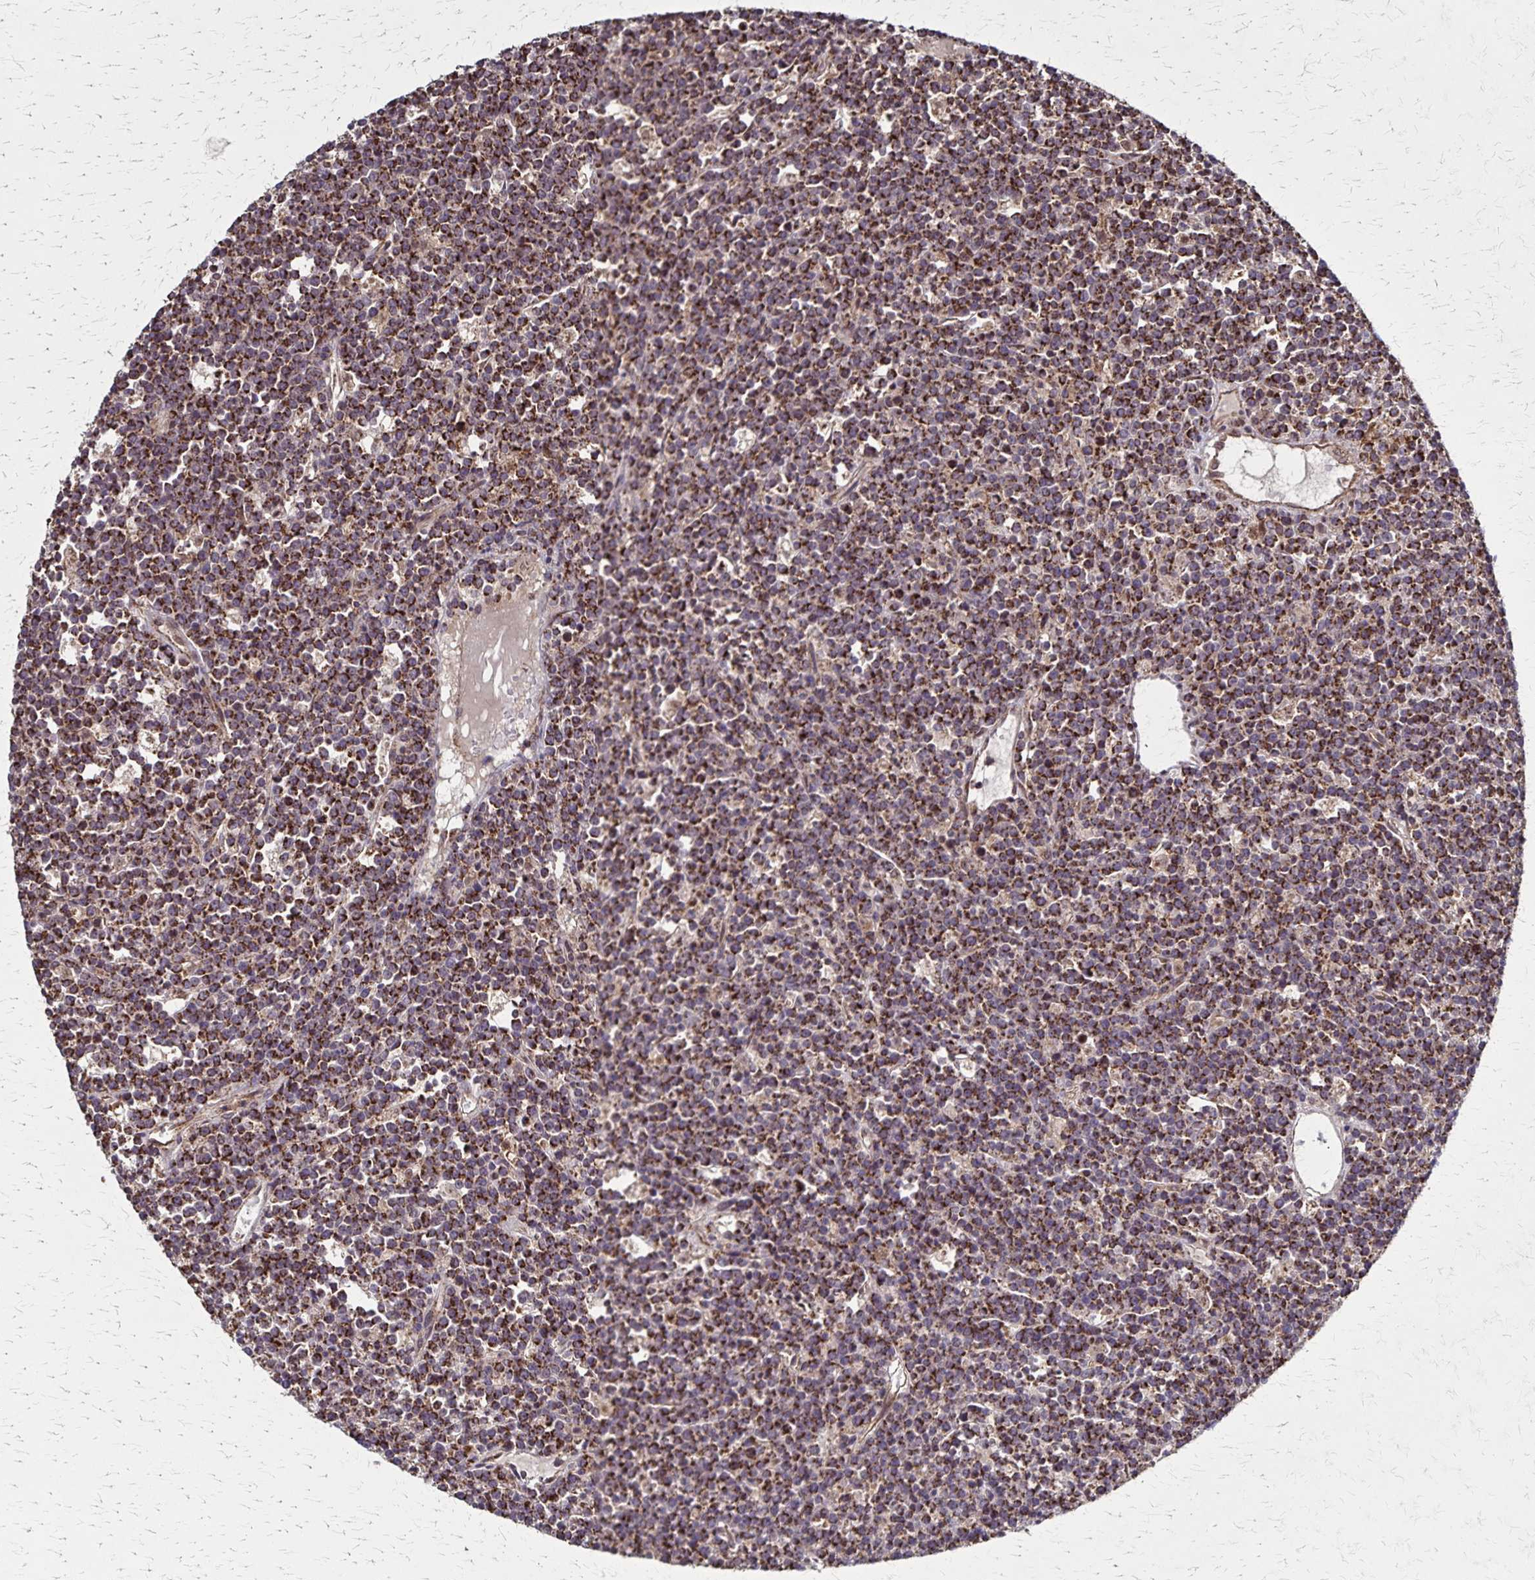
{"staining": {"intensity": "moderate", "quantity": ">75%", "location": "cytoplasmic/membranous"}, "tissue": "lymphoma", "cell_type": "Tumor cells", "image_type": "cancer", "snomed": [{"axis": "morphology", "description": "Malignant lymphoma, non-Hodgkin's type, High grade"}, {"axis": "topography", "description": "Ovary"}], "caption": "The image exhibits staining of lymphoma, revealing moderate cytoplasmic/membranous protein expression (brown color) within tumor cells. Ihc stains the protein in brown and the nuclei are stained blue.", "gene": "NFS1", "patient": {"sex": "female", "age": 56}}